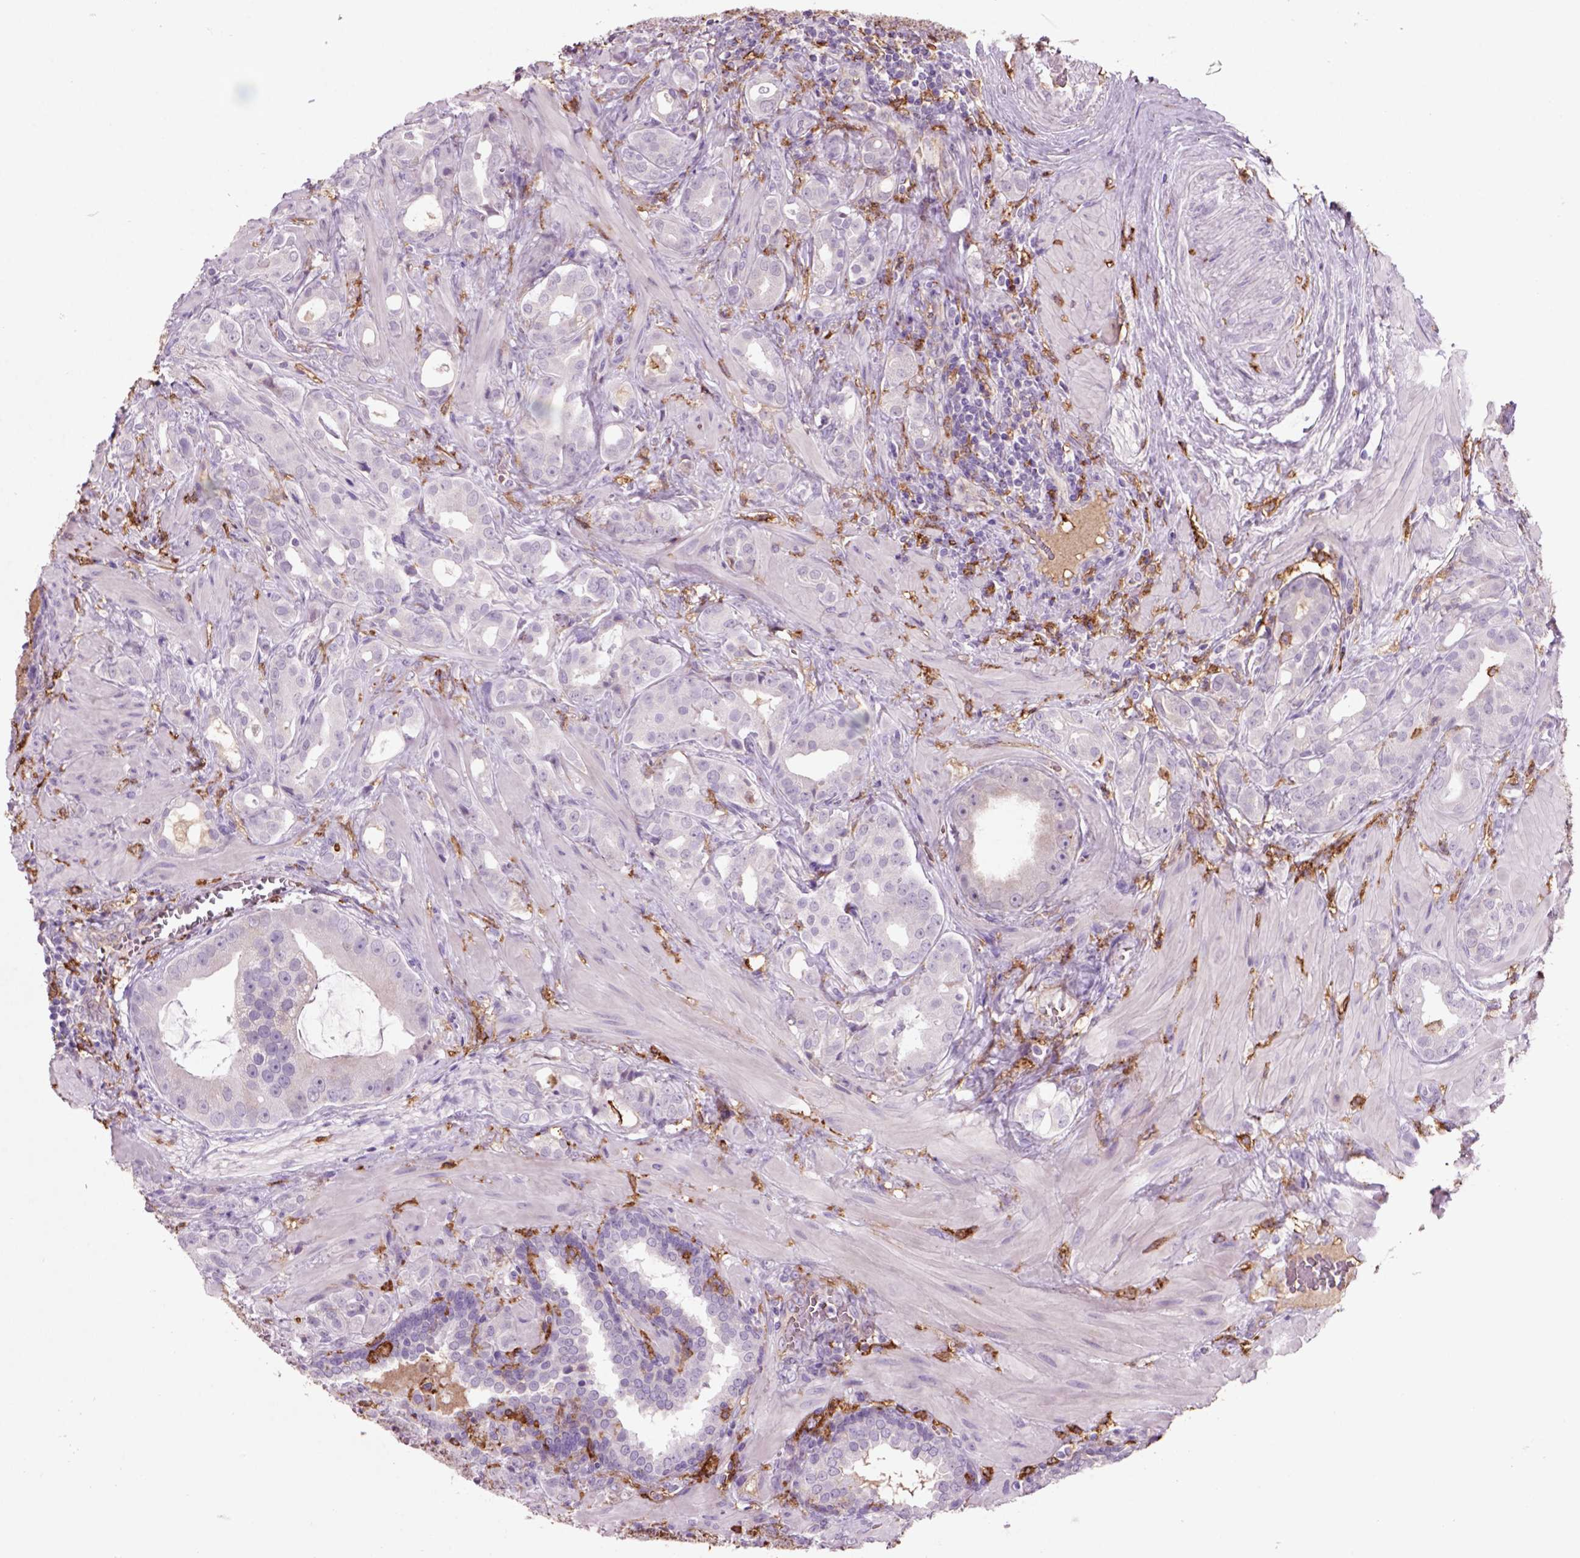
{"staining": {"intensity": "negative", "quantity": "none", "location": "none"}, "tissue": "prostate cancer", "cell_type": "Tumor cells", "image_type": "cancer", "snomed": [{"axis": "morphology", "description": "Adenocarcinoma, NOS"}, {"axis": "topography", "description": "Prostate"}], "caption": "High power microscopy photomicrograph of an immunohistochemistry (IHC) histopathology image of prostate adenocarcinoma, revealing no significant expression in tumor cells. (DAB (3,3'-diaminobenzidine) IHC visualized using brightfield microscopy, high magnification).", "gene": "CD14", "patient": {"sex": "male", "age": 57}}